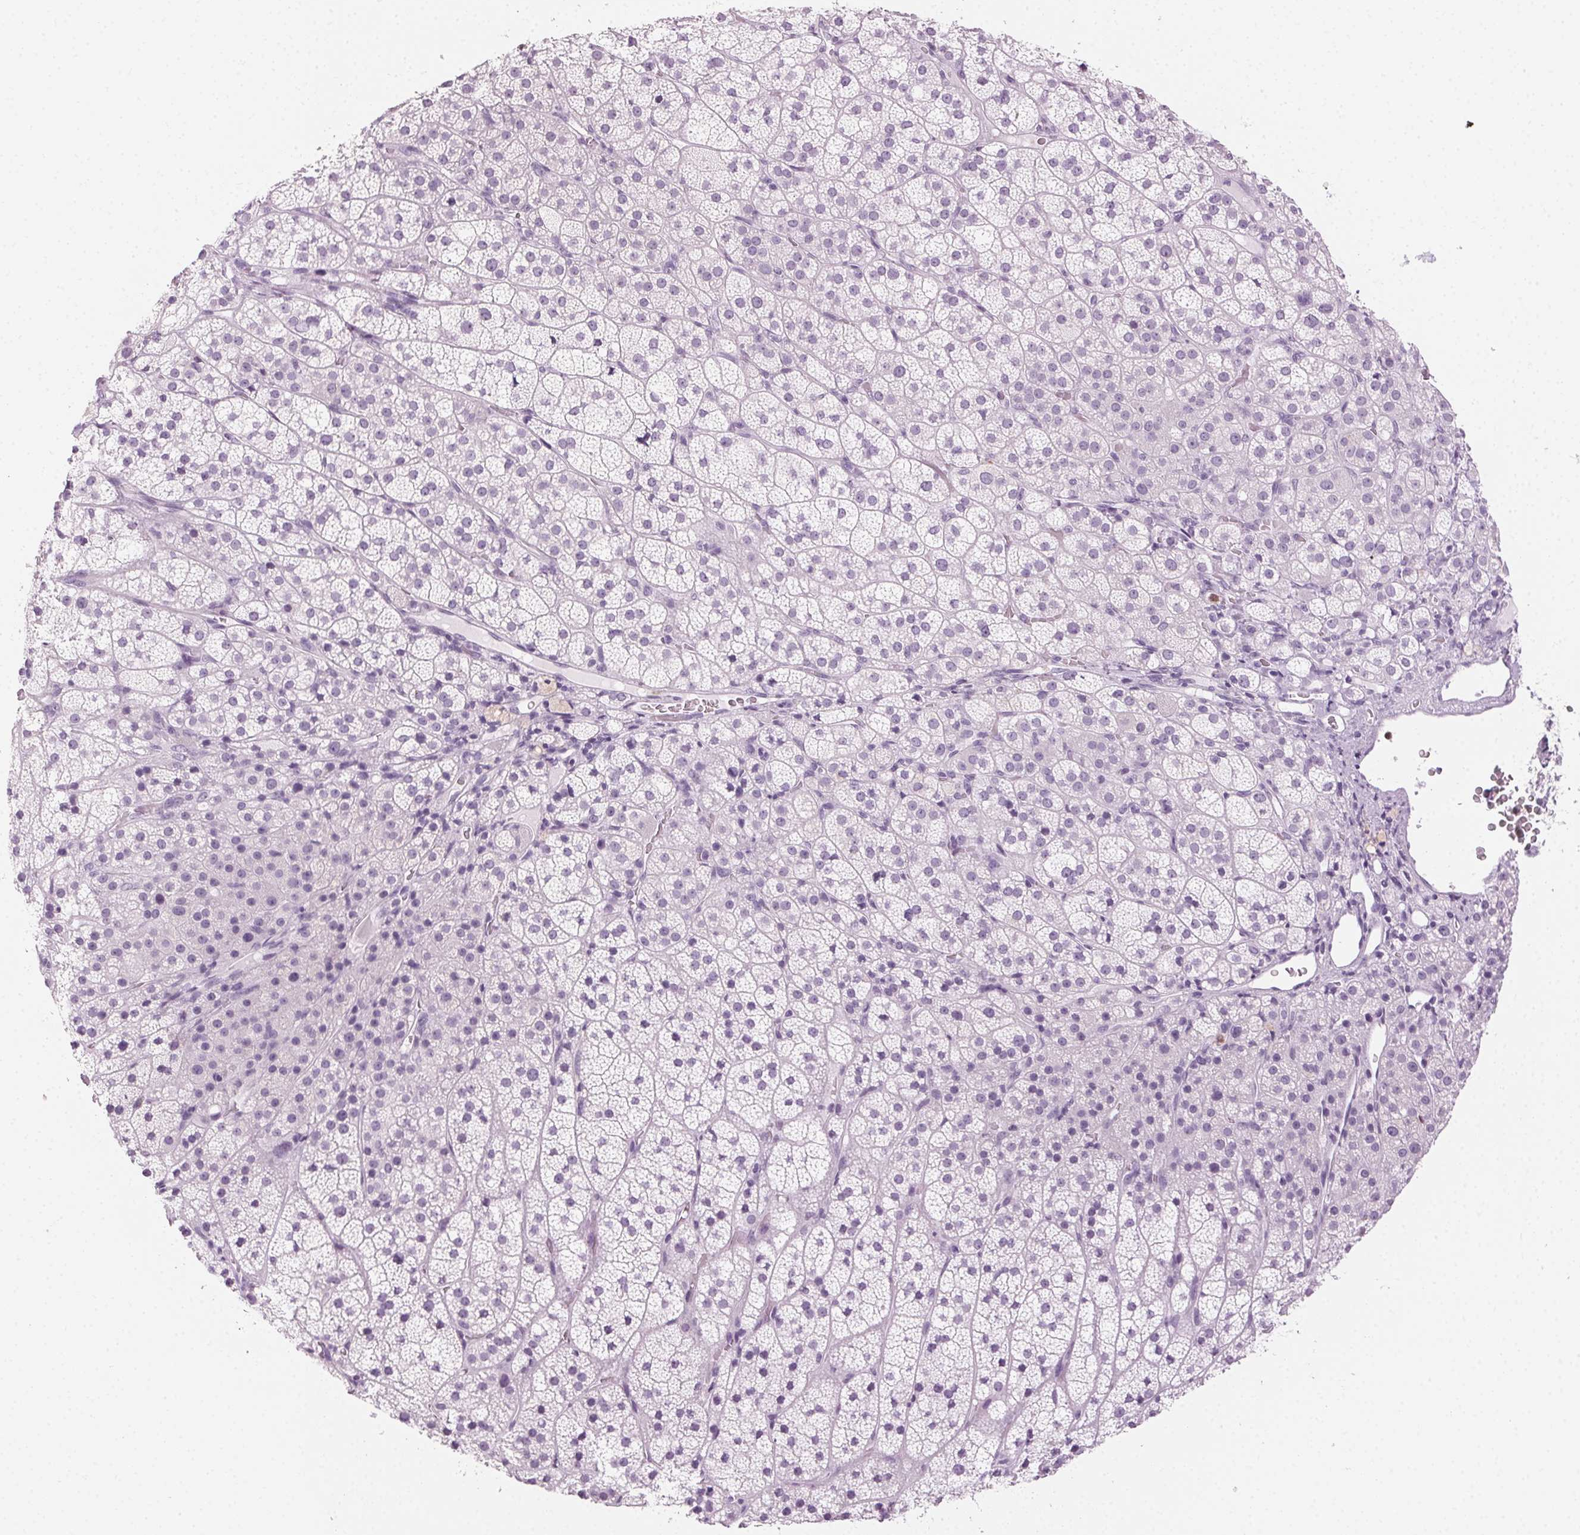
{"staining": {"intensity": "negative", "quantity": "none", "location": "none"}, "tissue": "adrenal gland", "cell_type": "Glandular cells", "image_type": "normal", "snomed": [{"axis": "morphology", "description": "Normal tissue, NOS"}, {"axis": "topography", "description": "Adrenal gland"}], "caption": "Protein analysis of normal adrenal gland shows no significant positivity in glandular cells. (DAB (3,3'-diaminobenzidine) immunohistochemistry visualized using brightfield microscopy, high magnification).", "gene": "MPO", "patient": {"sex": "female", "age": 60}}